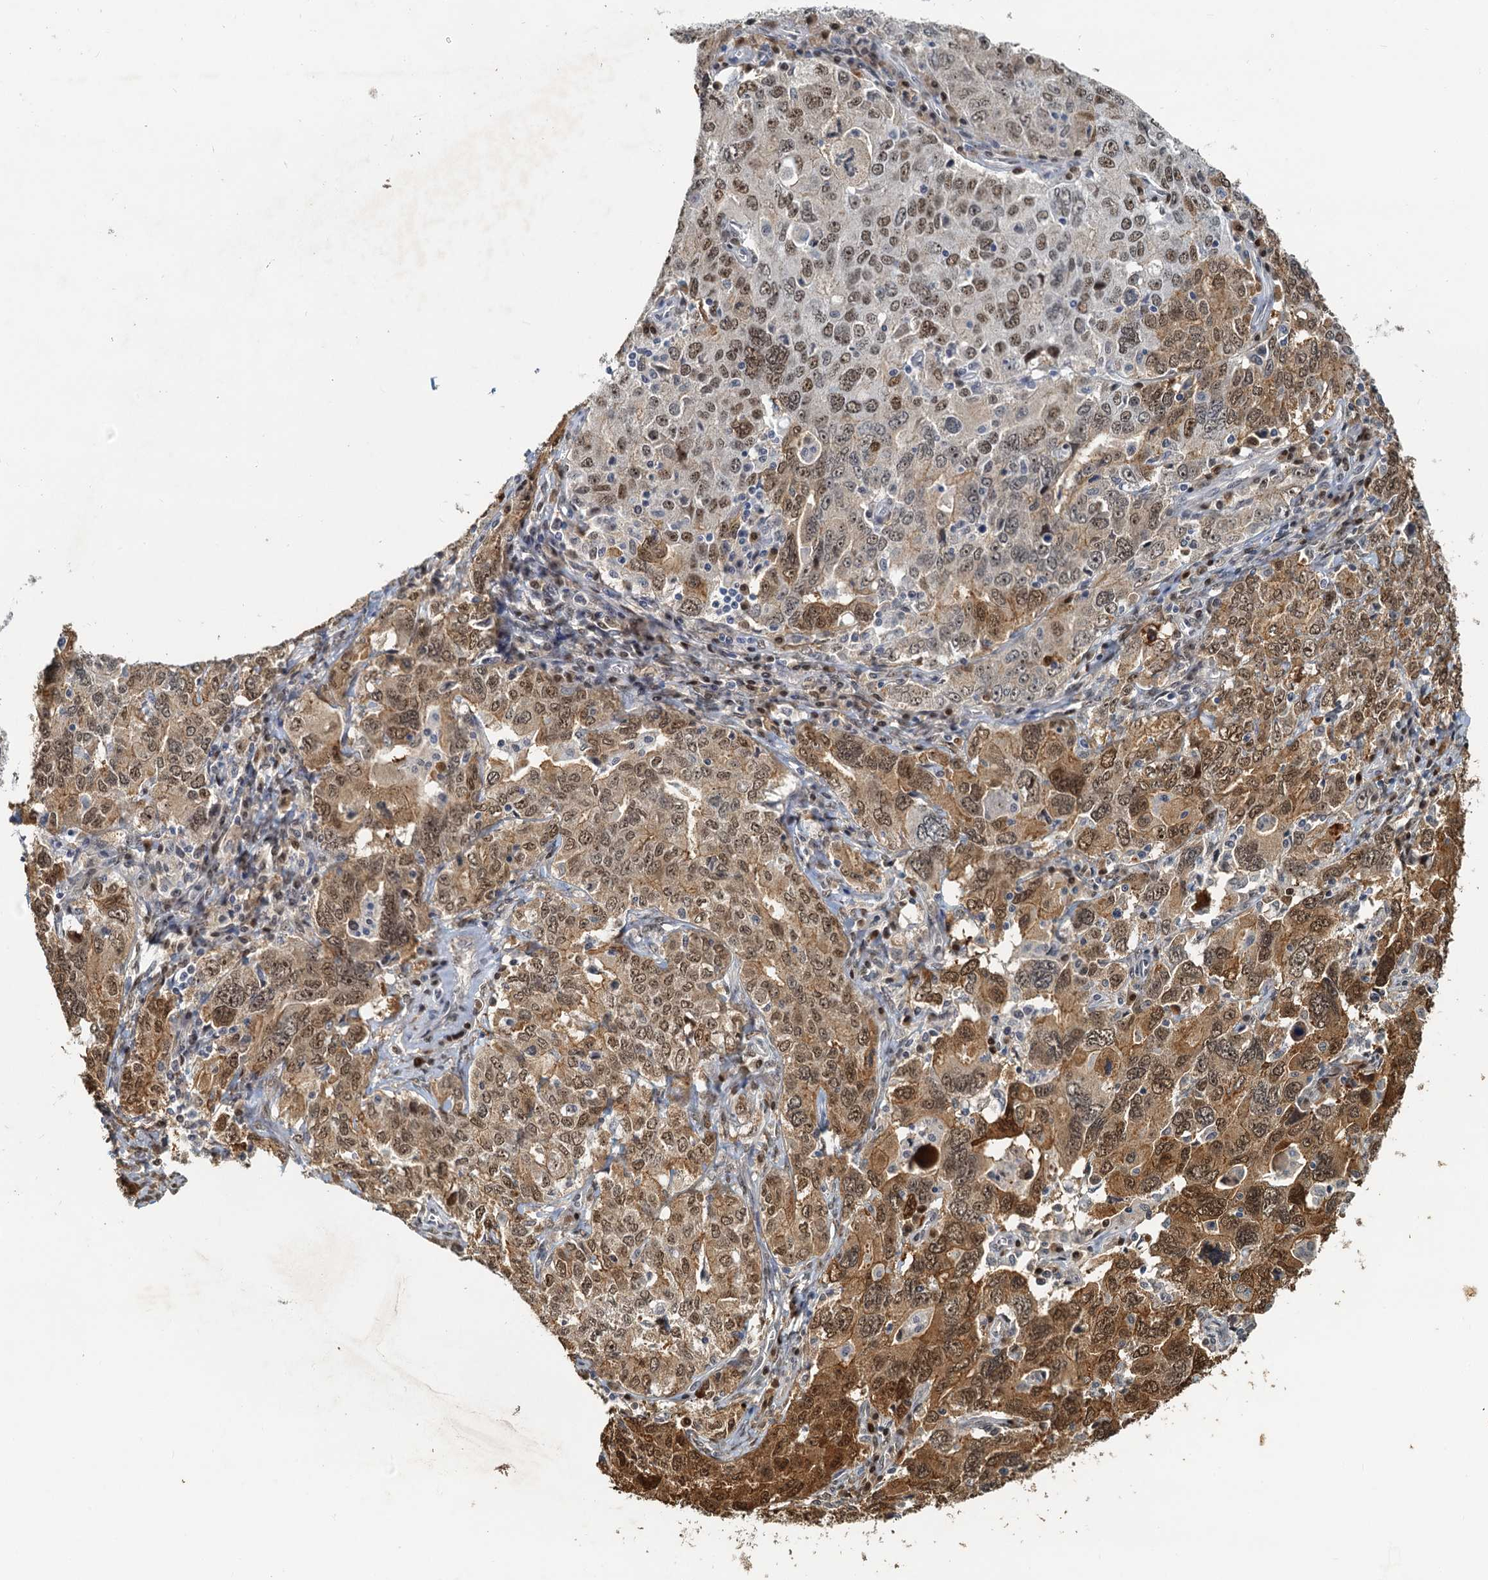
{"staining": {"intensity": "moderate", "quantity": ">75%", "location": "cytoplasmic/membranous,nuclear"}, "tissue": "ovarian cancer", "cell_type": "Tumor cells", "image_type": "cancer", "snomed": [{"axis": "morphology", "description": "Carcinoma, endometroid"}, {"axis": "topography", "description": "Ovary"}], "caption": "DAB immunohistochemical staining of human ovarian cancer demonstrates moderate cytoplasmic/membranous and nuclear protein expression in about >75% of tumor cells.", "gene": "SPINDOC", "patient": {"sex": "female", "age": 62}}